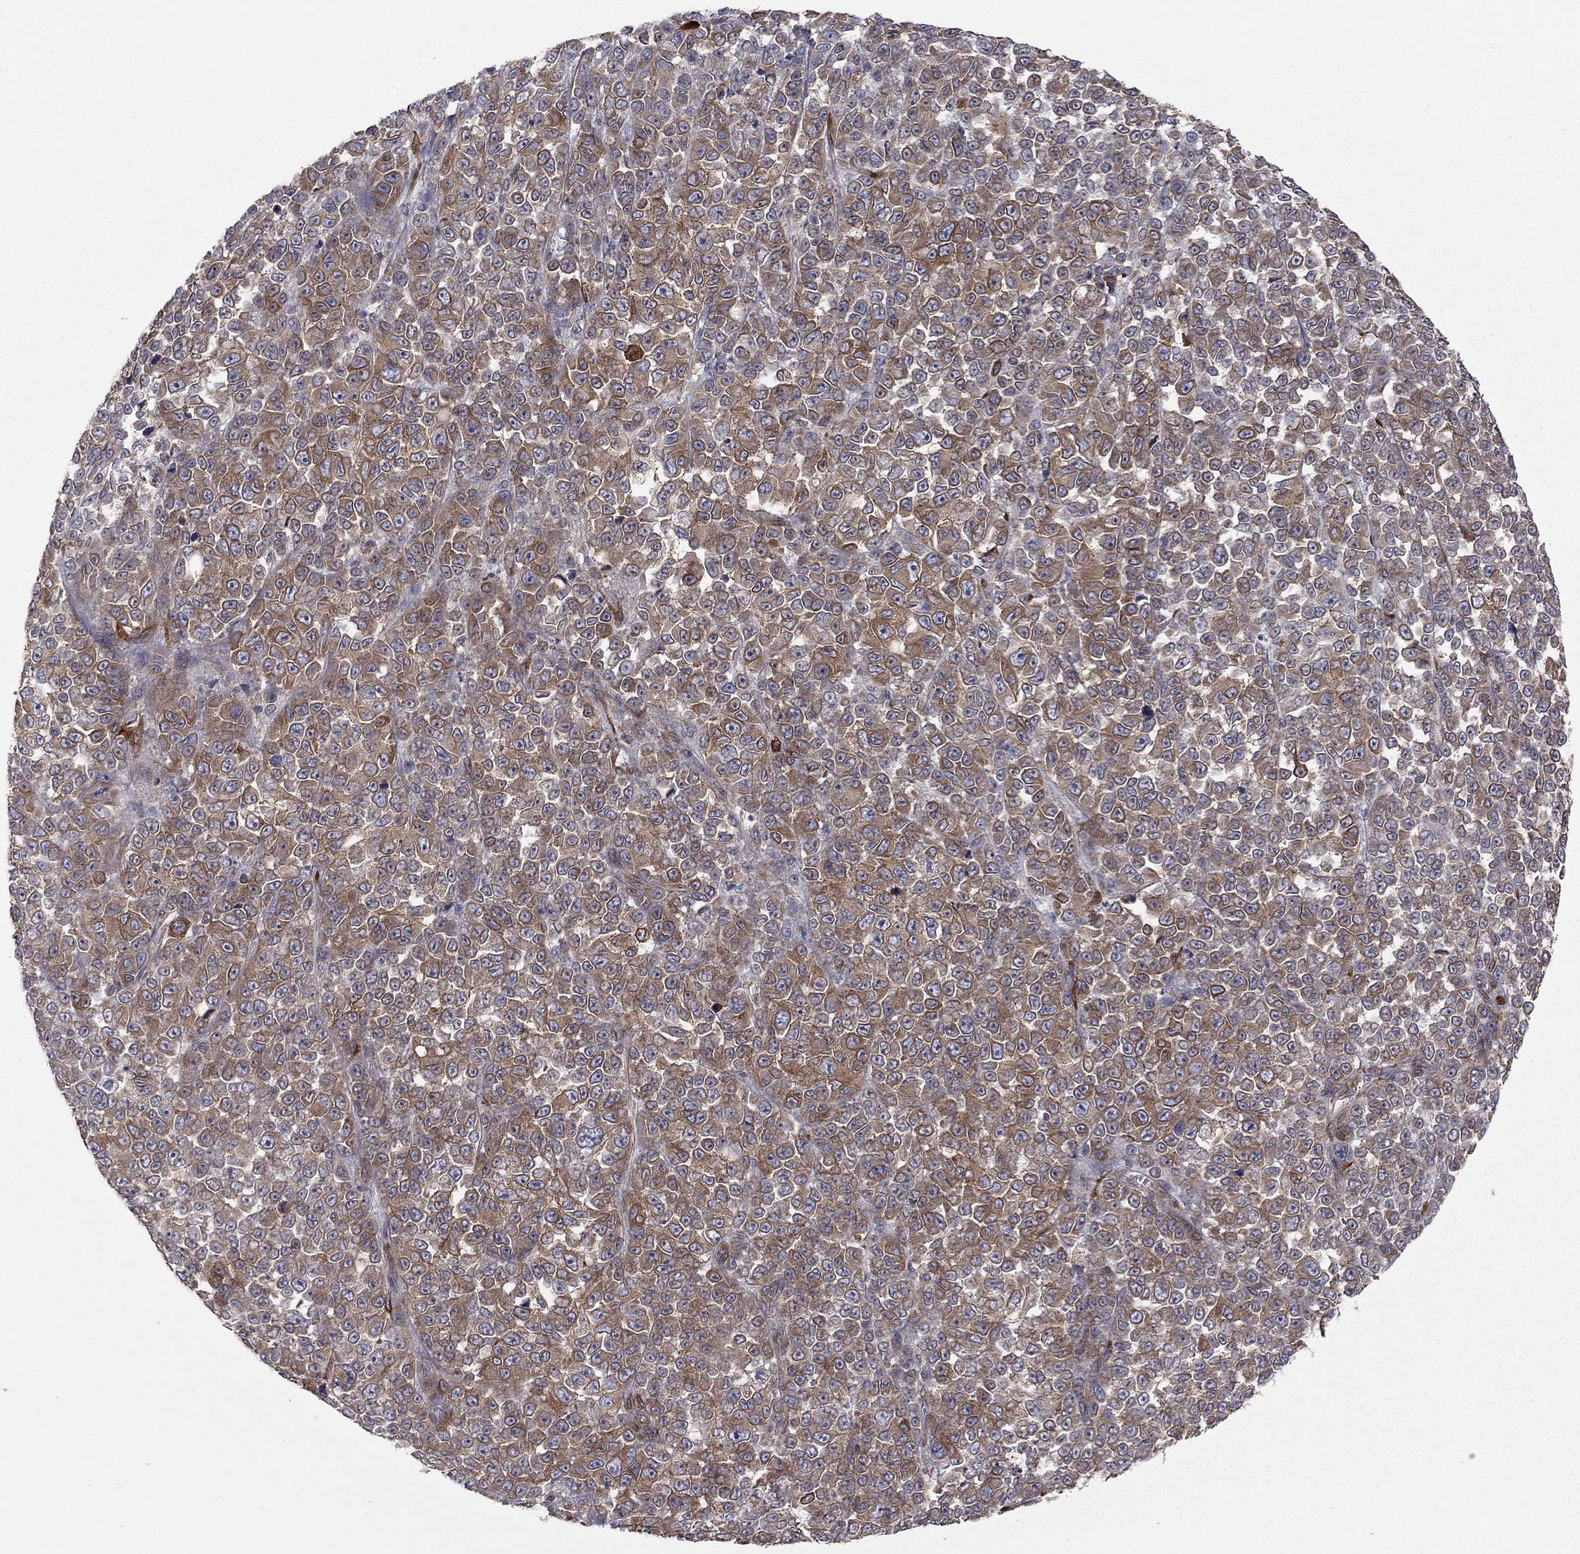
{"staining": {"intensity": "moderate", "quantity": ">75%", "location": "cytoplasmic/membranous"}, "tissue": "melanoma", "cell_type": "Tumor cells", "image_type": "cancer", "snomed": [{"axis": "morphology", "description": "Malignant melanoma, NOS"}, {"axis": "topography", "description": "Skin"}], "caption": "Protein expression analysis of human malignant melanoma reveals moderate cytoplasmic/membranous staining in about >75% of tumor cells.", "gene": "YIF1A", "patient": {"sex": "female", "age": 95}}